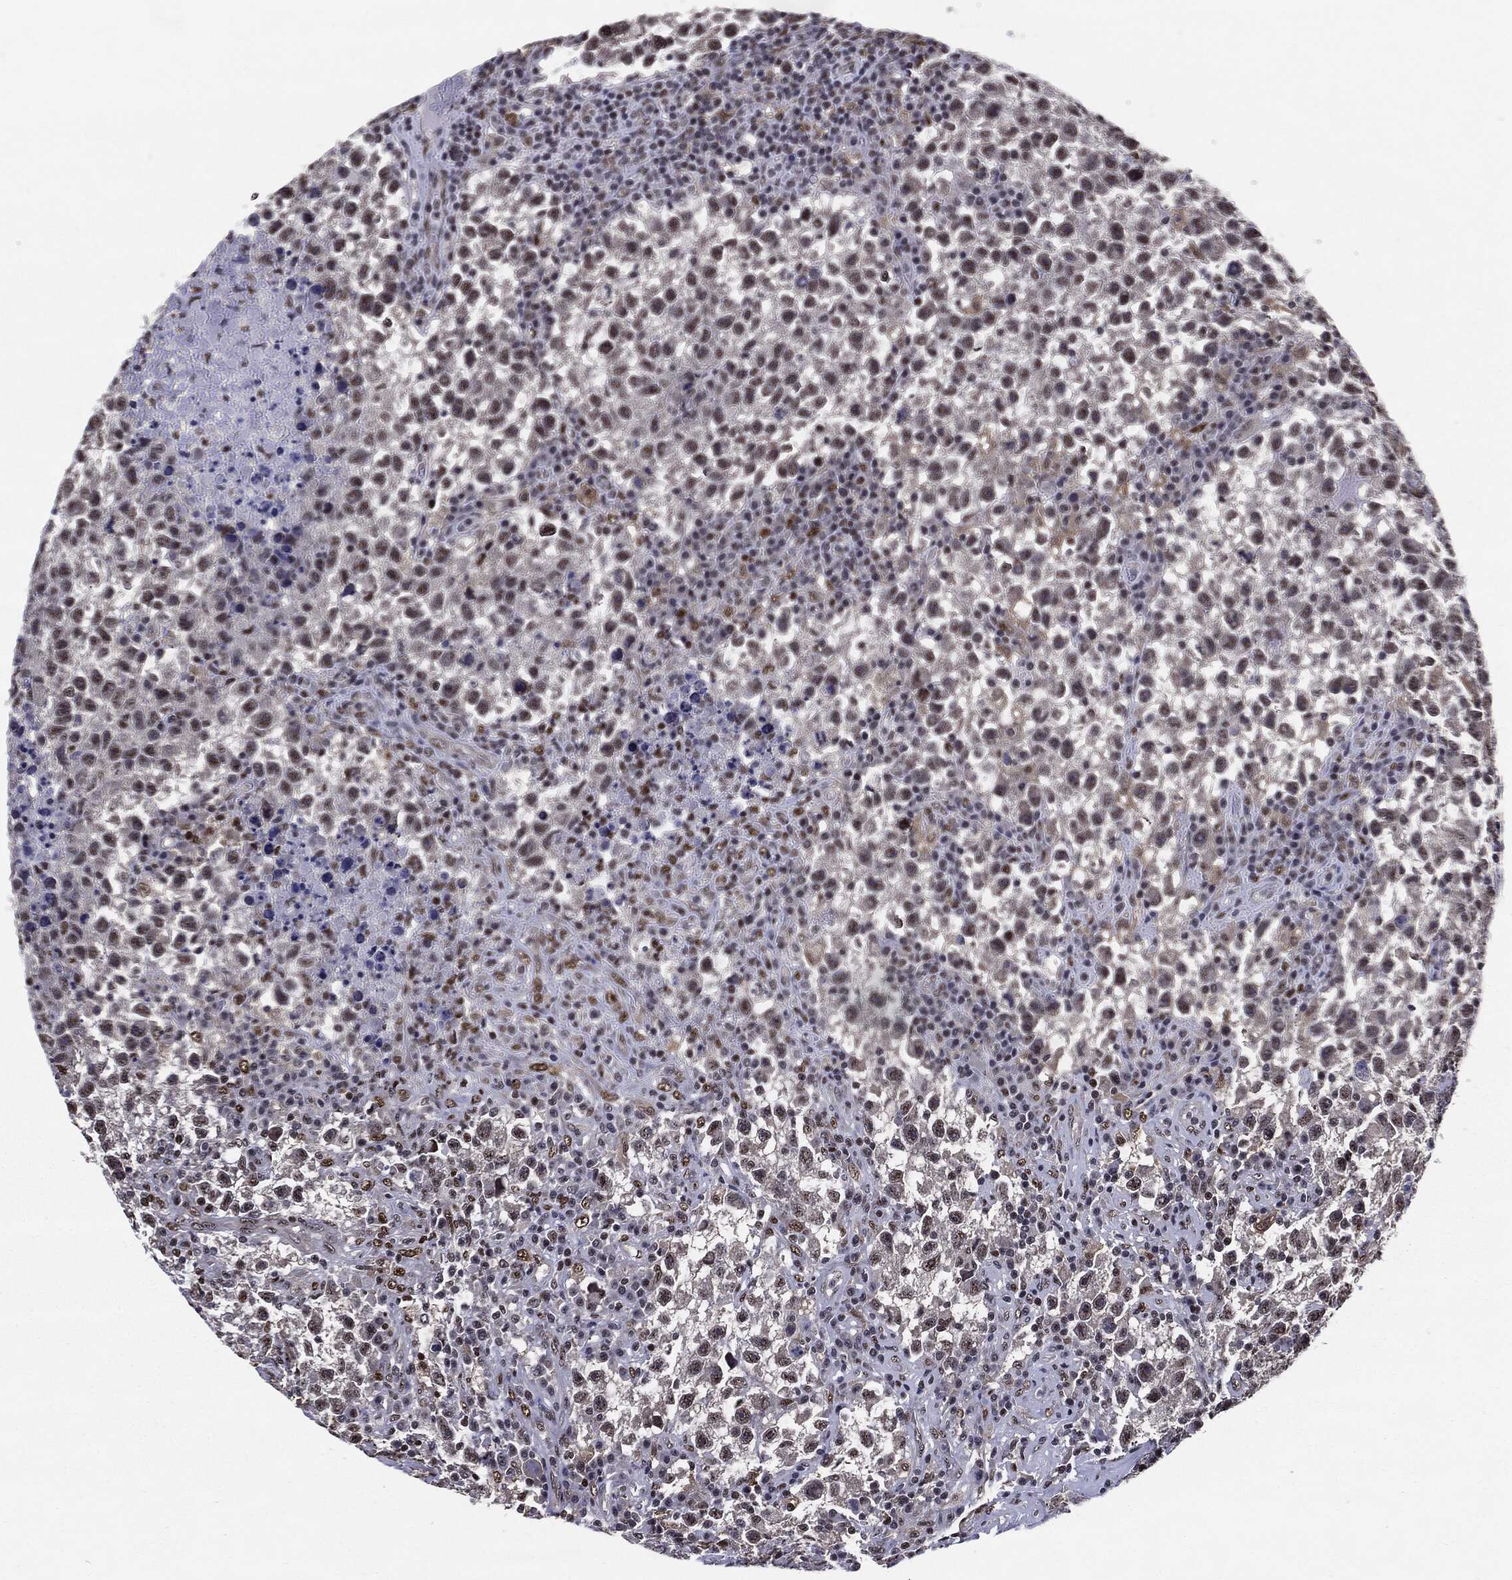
{"staining": {"intensity": "negative", "quantity": "none", "location": "none"}, "tissue": "testis cancer", "cell_type": "Tumor cells", "image_type": "cancer", "snomed": [{"axis": "morphology", "description": "Seminoma, NOS"}, {"axis": "topography", "description": "Testis"}], "caption": "This is a image of immunohistochemistry staining of seminoma (testis), which shows no staining in tumor cells.", "gene": "JUN", "patient": {"sex": "male", "age": 47}}